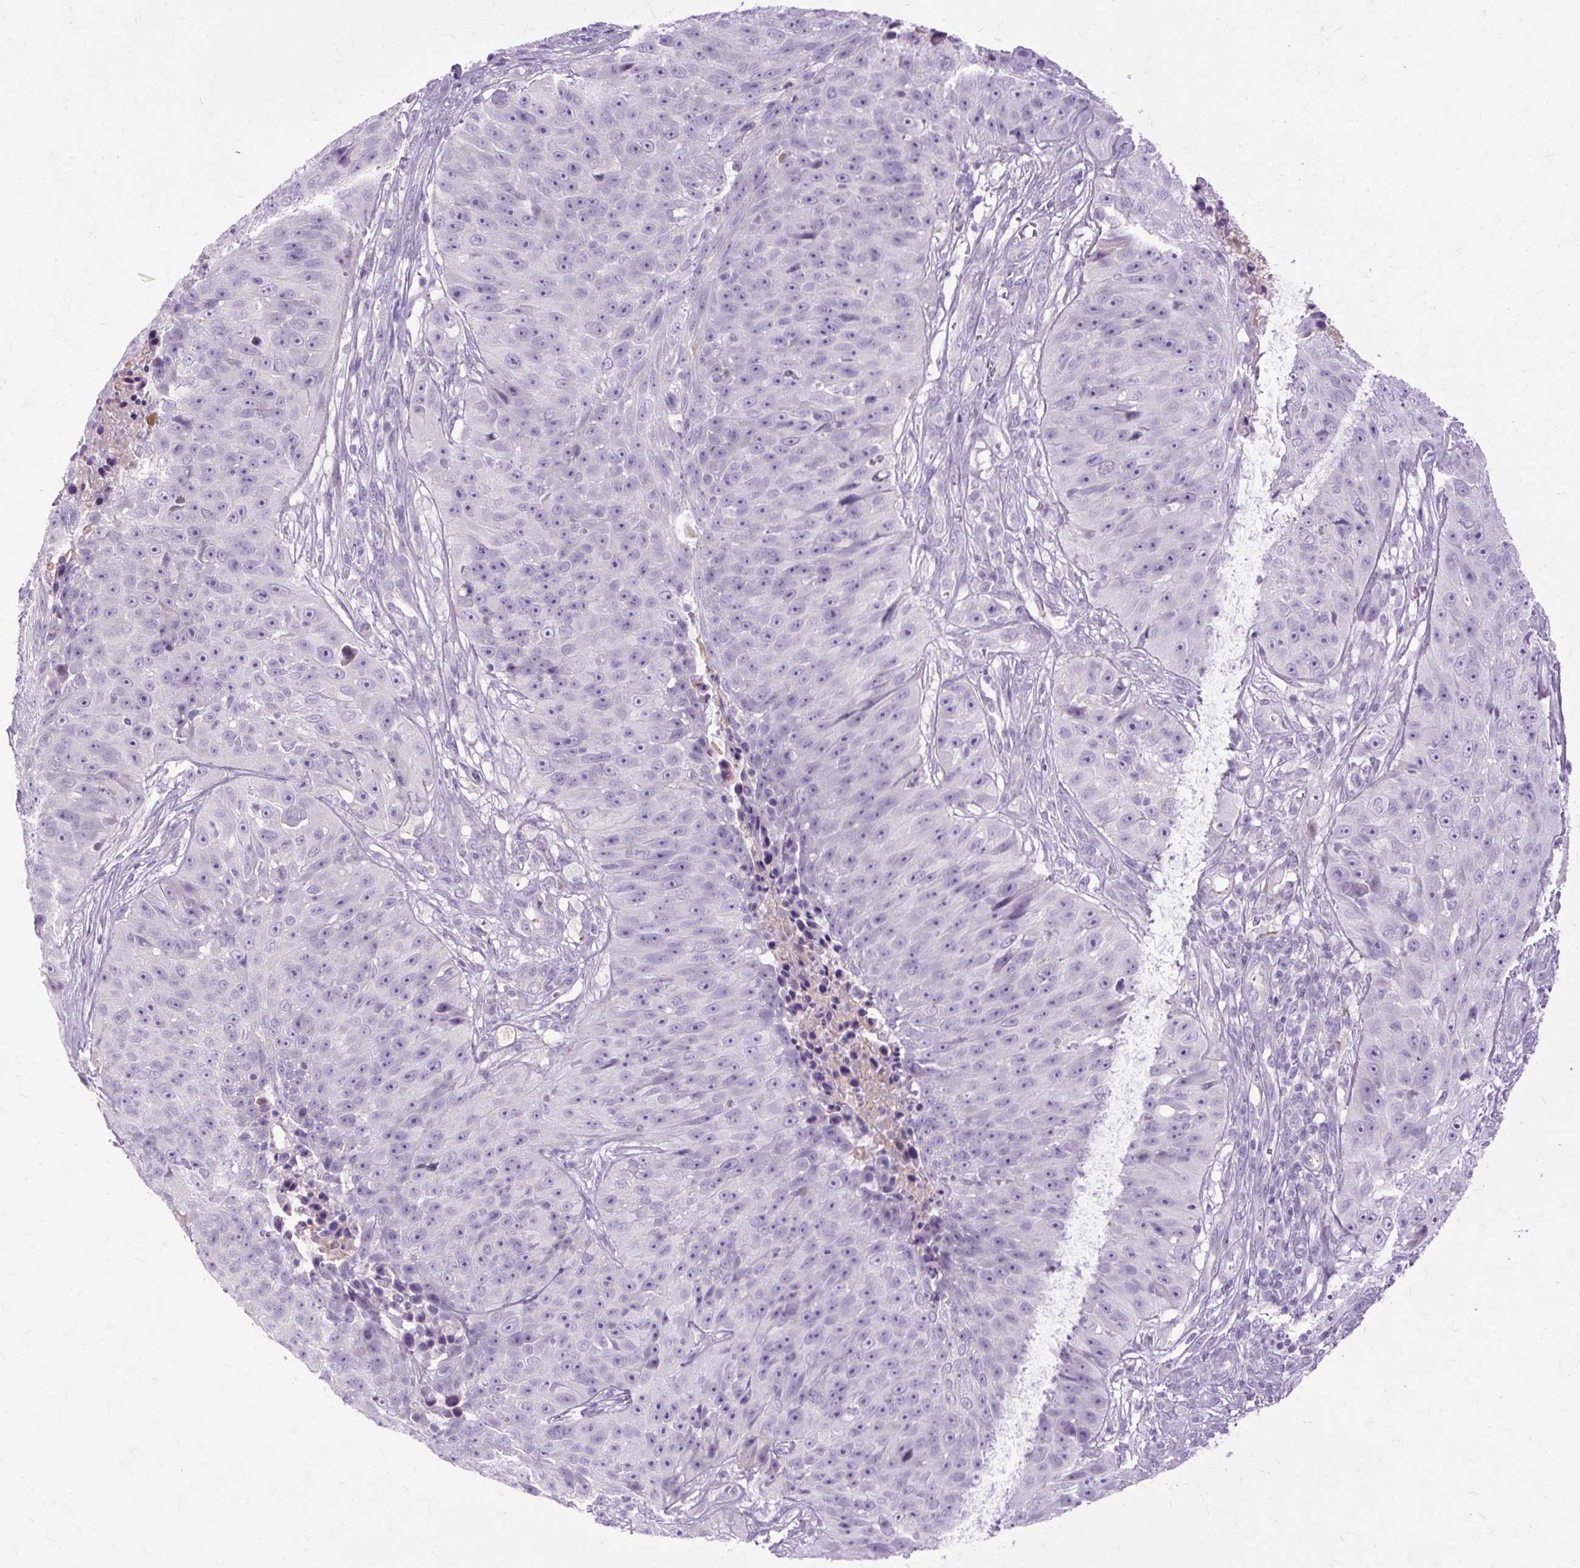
{"staining": {"intensity": "negative", "quantity": "none", "location": "none"}, "tissue": "skin cancer", "cell_type": "Tumor cells", "image_type": "cancer", "snomed": [{"axis": "morphology", "description": "Squamous cell carcinoma, NOS"}, {"axis": "topography", "description": "Skin"}], "caption": "Immunohistochemistry (IHC) photomicrograph of neoplastic tissue: squamous cell carcinoma (skin) stained with DAB (3,3'-diaminobenzidine) exhibits no significant protein staining in tumor cells.", "gene": "ARRDC2", "patient": {"sex": "female", "age": 87}}